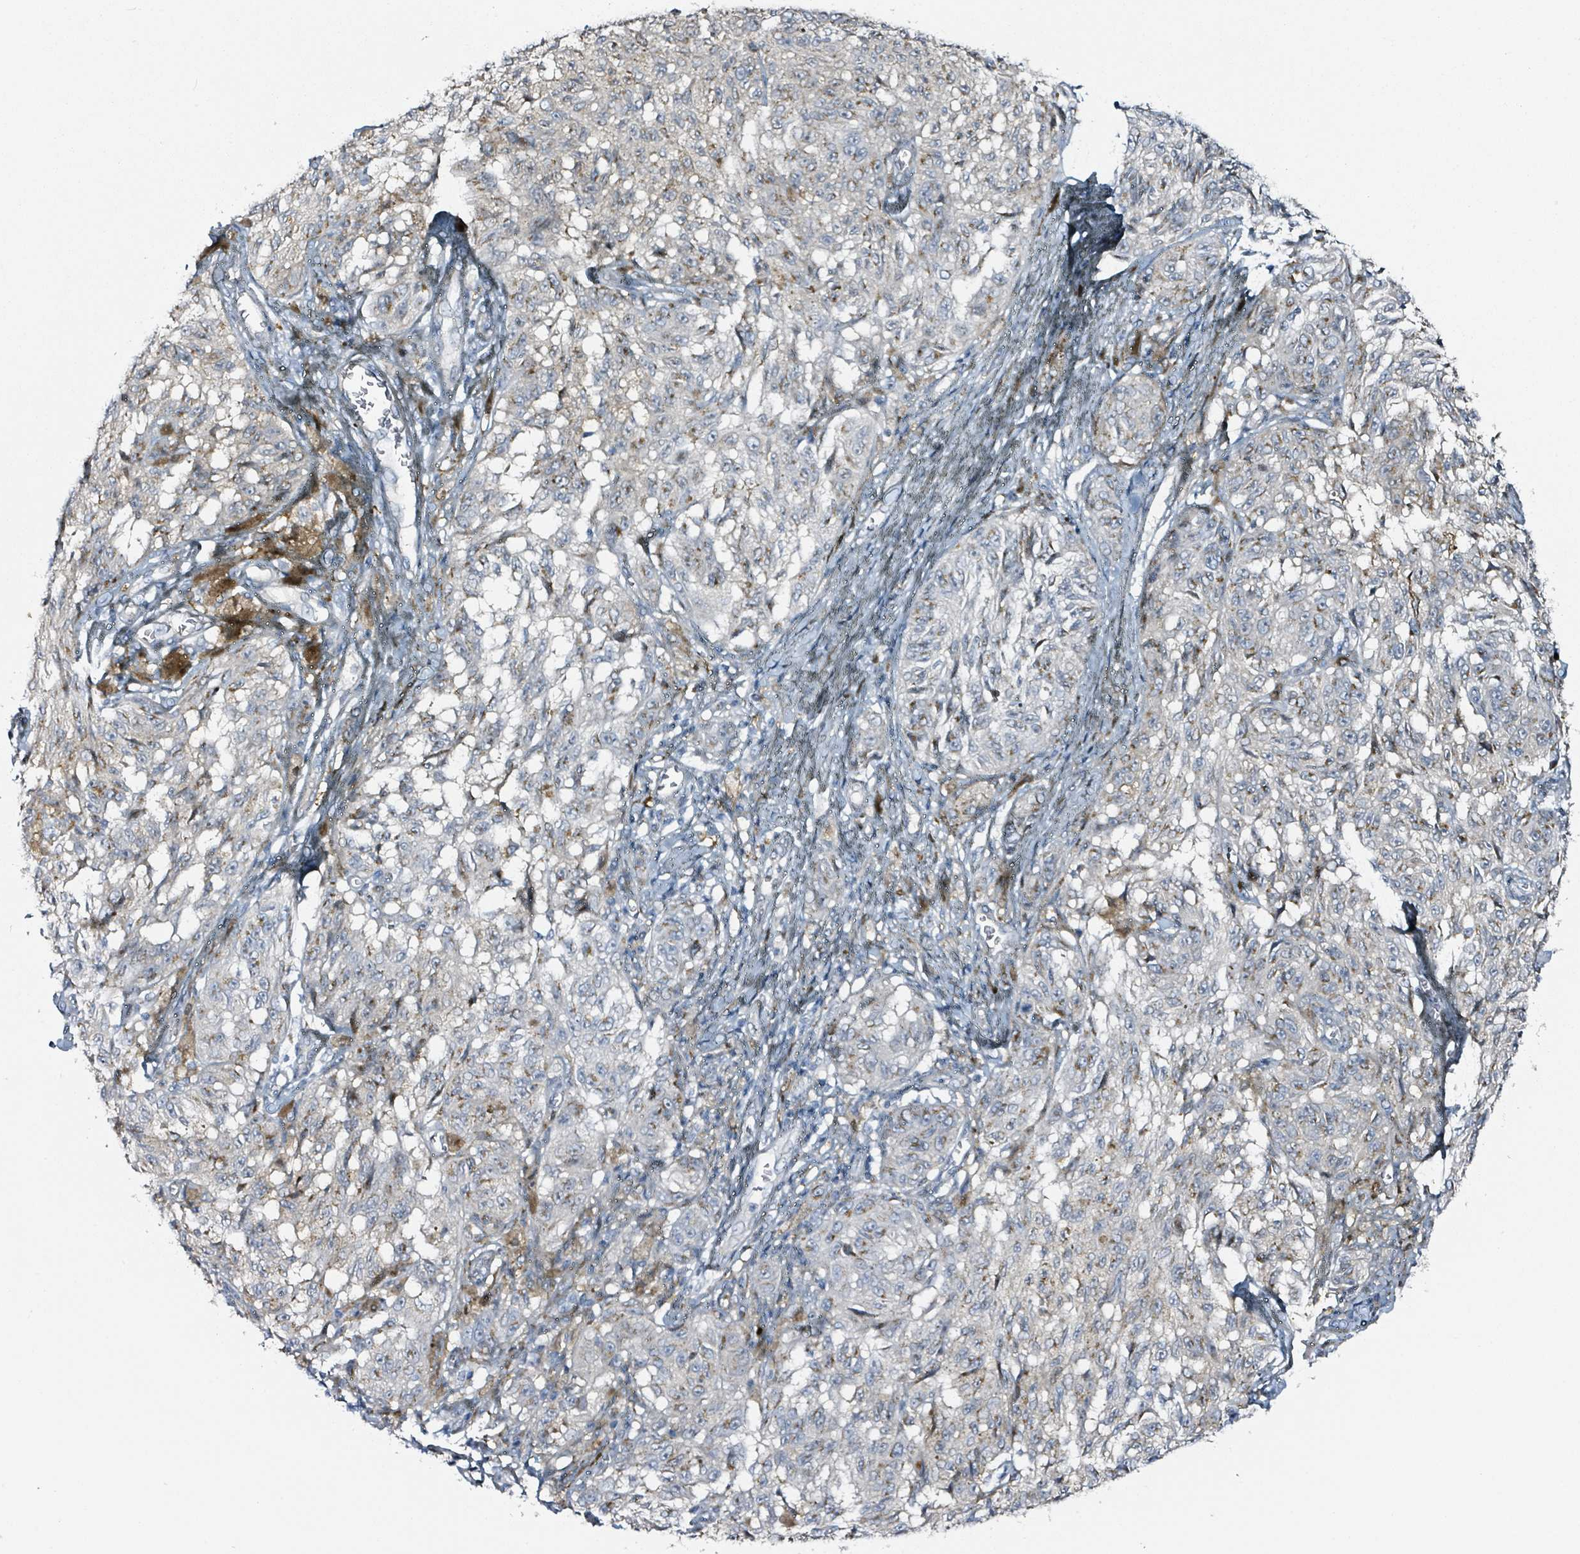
{"staining": {"intensity": "moderate", "quantity": "25%-75%", "location": "cytoplasmic/membranous"}, "tissue": "melanoma", "cell_type": "Tumor cells", "image_type": "cancer", "snomed": [{"axis": "morphology", "description": "Malignant melanoma, NOS"}, {"axis": "topography", "description": "Skin"}], "caption": "Immunohistochemistry image of neoplastic tissue: melanoma stained using IHC displays medium levels of moderate protein expression localized specifically in the cytoplasmic/membranous of tumor cells, appearing as a cytoplasmic/membranous brown color.", "gene": "B3GAT3", "patient": {"sex": "male", "age": 68}}